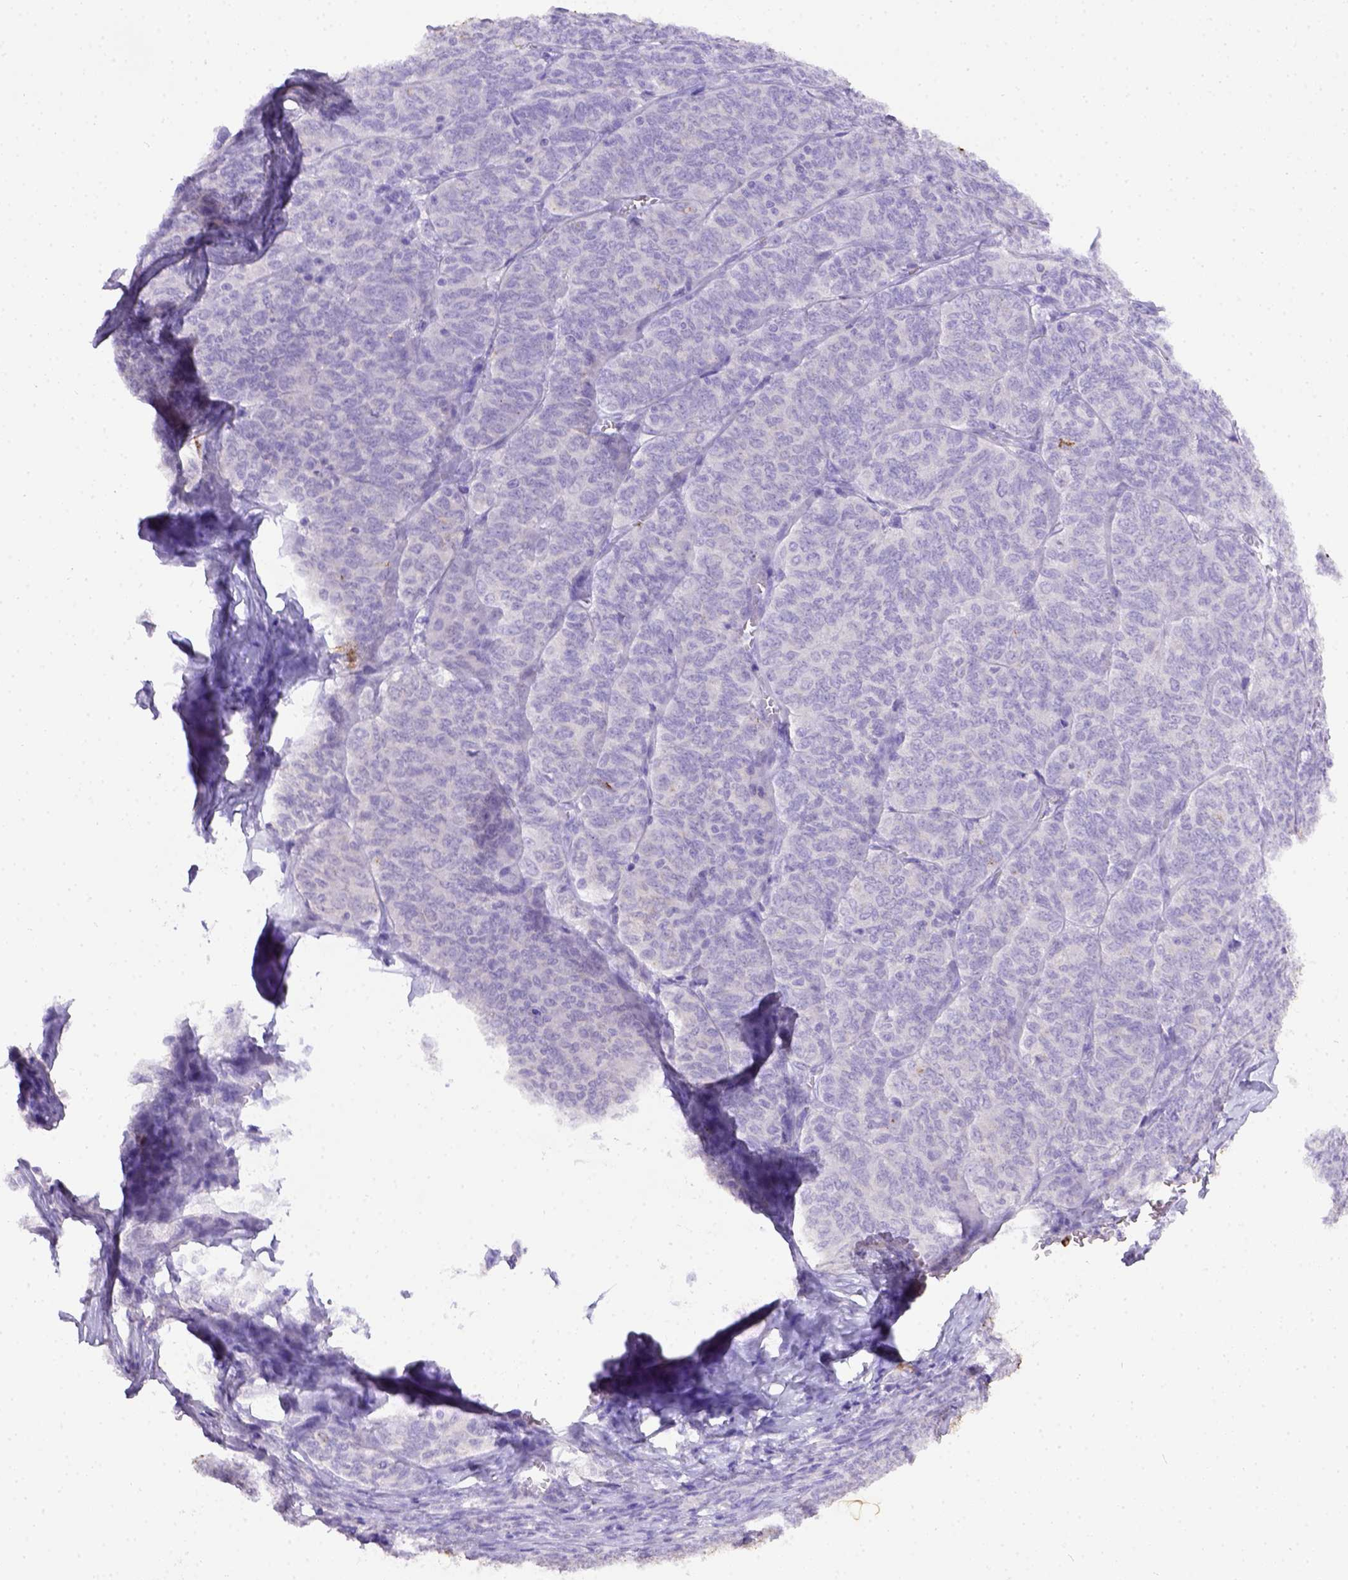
{"staining": {"intensity": "negative", "quantity": "none", "location": "none"}, "tissue": "ovarian cancer", "cell_type": "Tumor cells", "image_type": "cancer", "snomed": [{"axis": "morphology", "description": "Carcinoma, endometroid"}, {"axis": "topography", "description": "Ovary"}], "caption": "Immunohistochemical staining of human ovarian endometroid carcinoma demonstrates no significant staining in tumor cells.", "gene": "B3GAT1", "patient": {"sex": "female", "age": 80}}